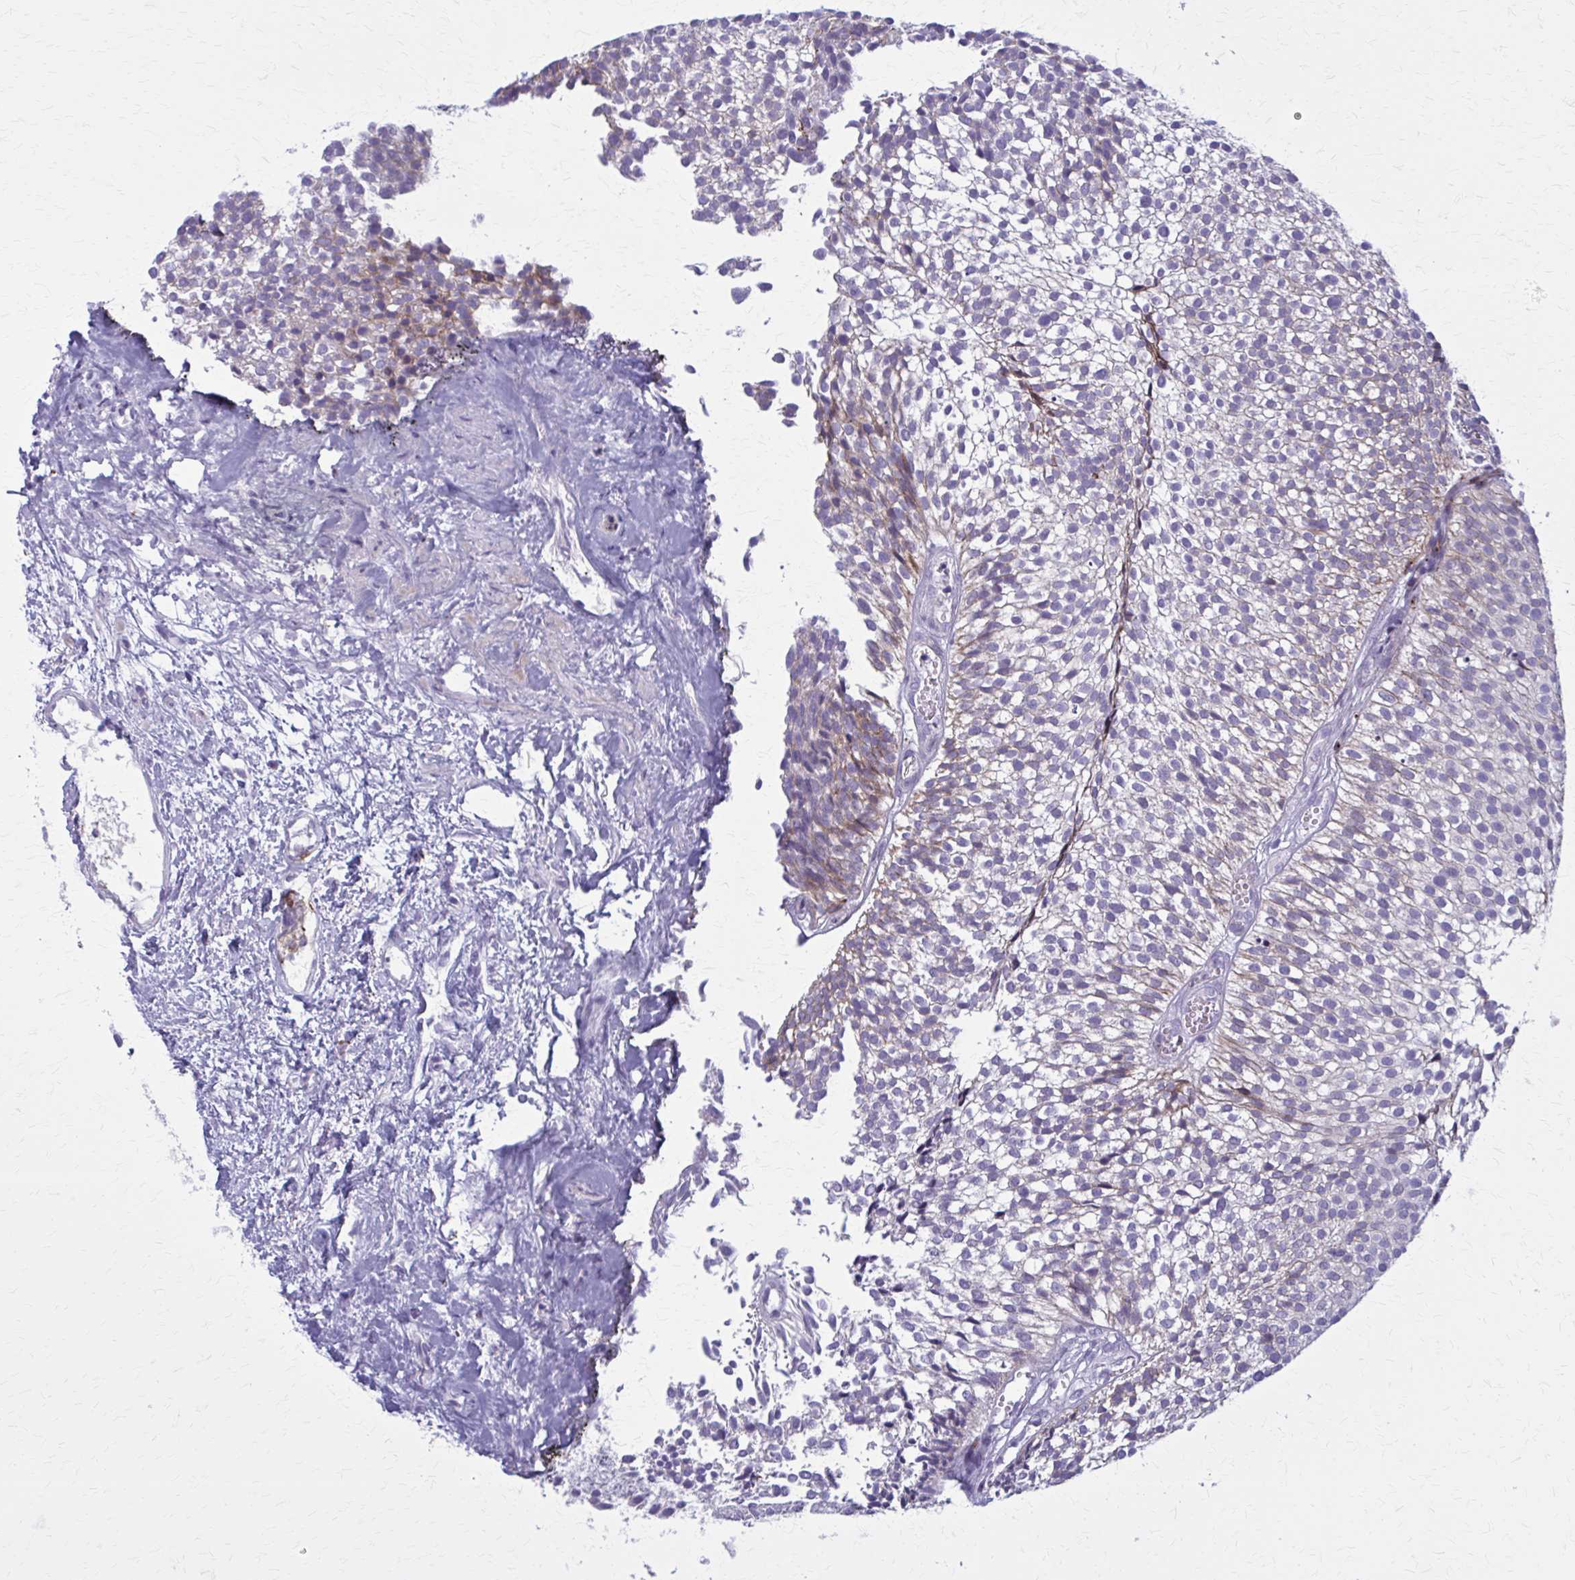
{"staining": {"intensity": "weak", "quantity": "<25%", "location": "cytoplasmic/membranous"}, "tissue": "urothelial cancer", "cell_type": "Tumor cells", "image_type": "cancer", "snomed": [{"axis": "morphology", "description": "Urothelial carcinoma, Low grade"}, {"axis": "topography", "description": "Urinary bladder"}], "caption": "Photomicrograph shows no protein expression in tumor cells of low-grade urothelial carcinoma tissue.", "gene": "PEDS1", "patient": {"sex": "male", "age": 91}}